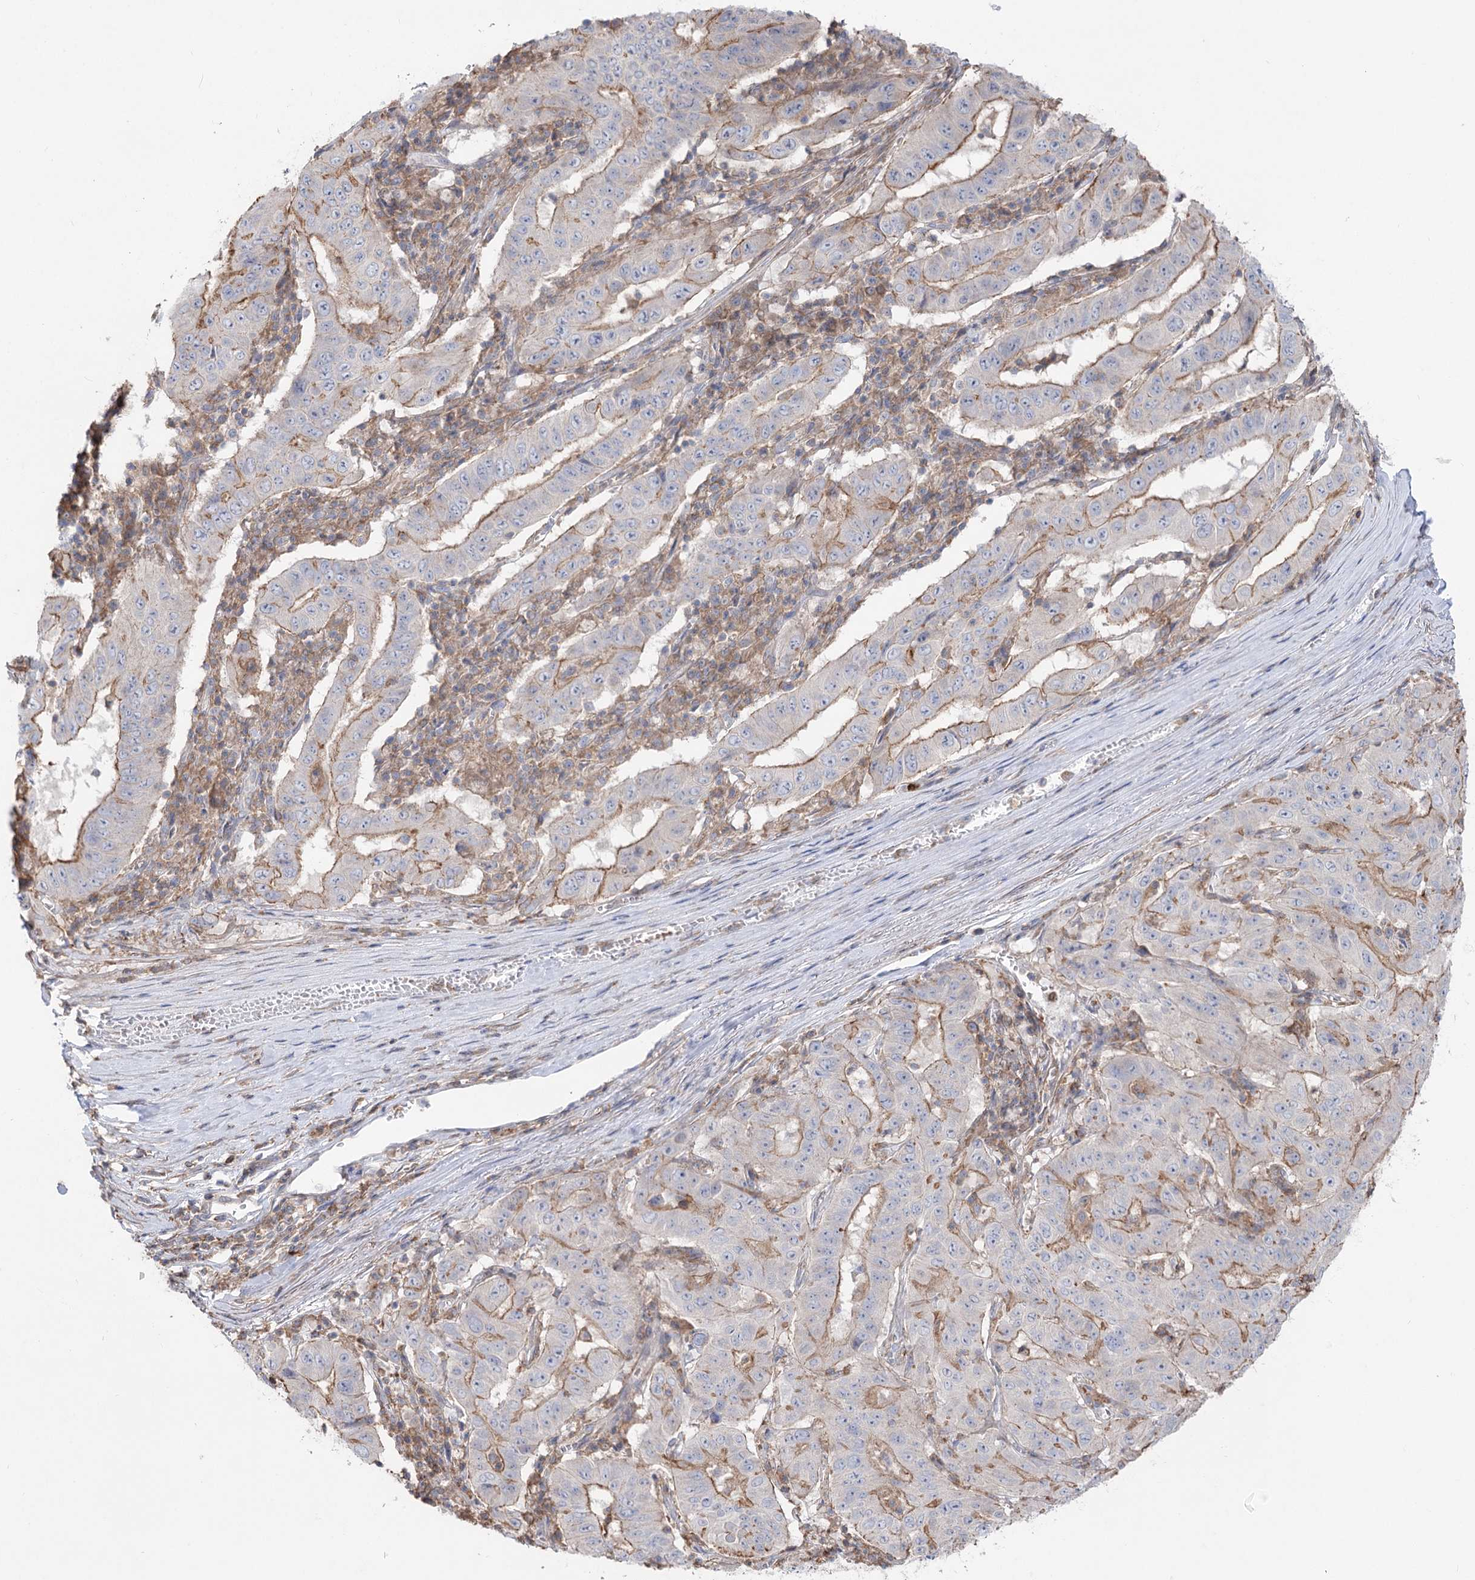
{"staining": {"intensity": "moderate", "quantity": "25%-75%", "location": "cytoplasmic/membranous"}, "tissue": "pancreatic cancer", "cell_type": "Tumor cells", "image_type": "cancer", "snomed": [{"axis": "morphology", "description": "Adenocarcinoma, NOS"}, {"axis": "topography", "description": "Pancreas"}], "caption": "A medium amount of moderate cytoplasmic/membranous expression is seen in about 25%-75% of tumor cells in pancreatic cancer (adenocarcinoma) tissue.", "gene": "LARP1B", "patient": {"sex": "male", "age": 63}}